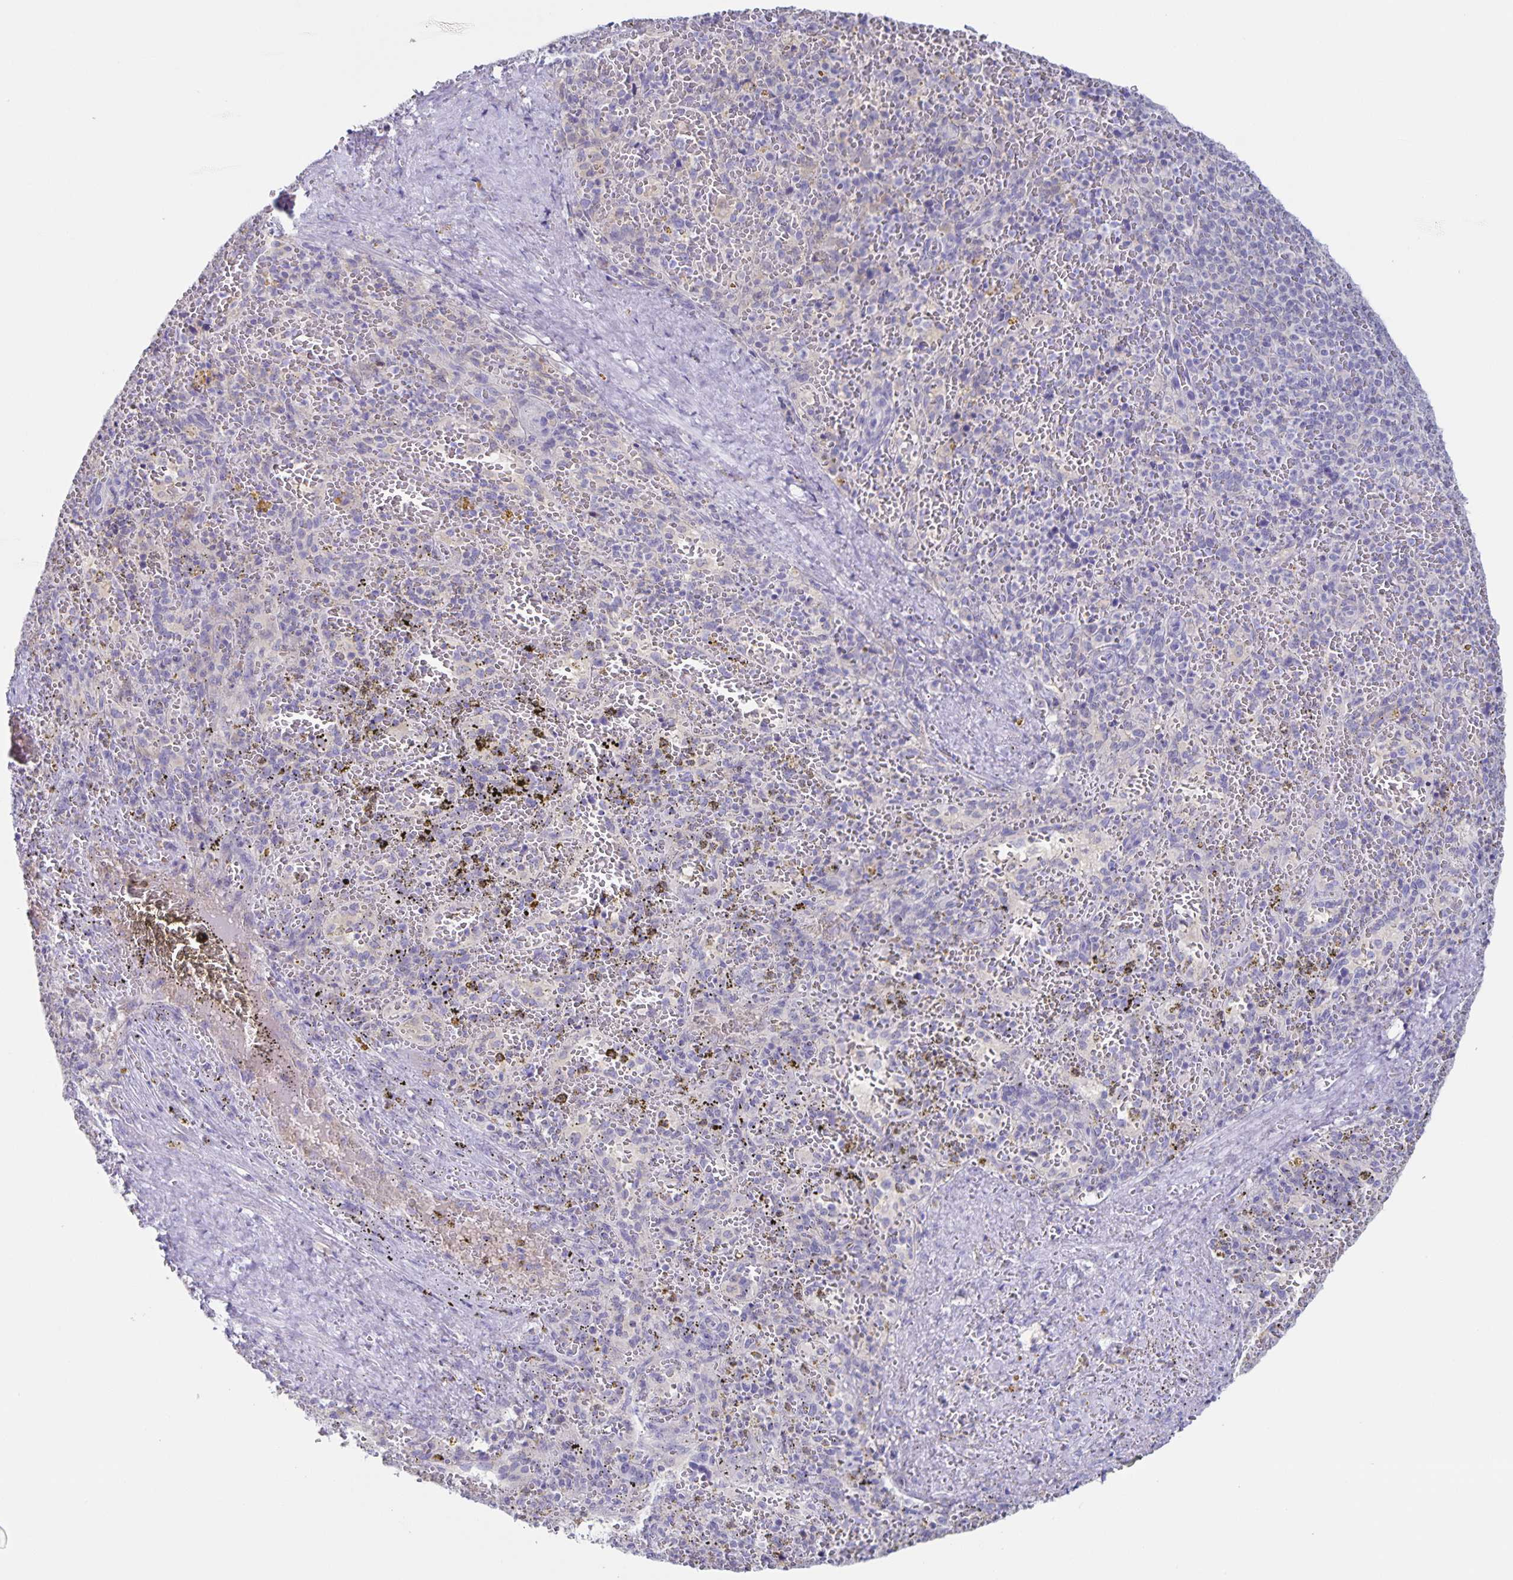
{"staining": {"intensity": "negative", "quantity": "none", "location": "none"}, "tissue": "spleen", "cell_type": "Cells in red pulp", "image_type": "normal", "snomed": [{"axis": "morphology", "description": "Normal tissue, NOS"}, {"axis": "topography", "description": "Spleen"}], "caption": "A photomicrograph of spleen stained for a protein demonstrates no brown staining in cells in red pulp.", "gene": "RPL36A", "patient": {"sex": "female", "age": 50}}